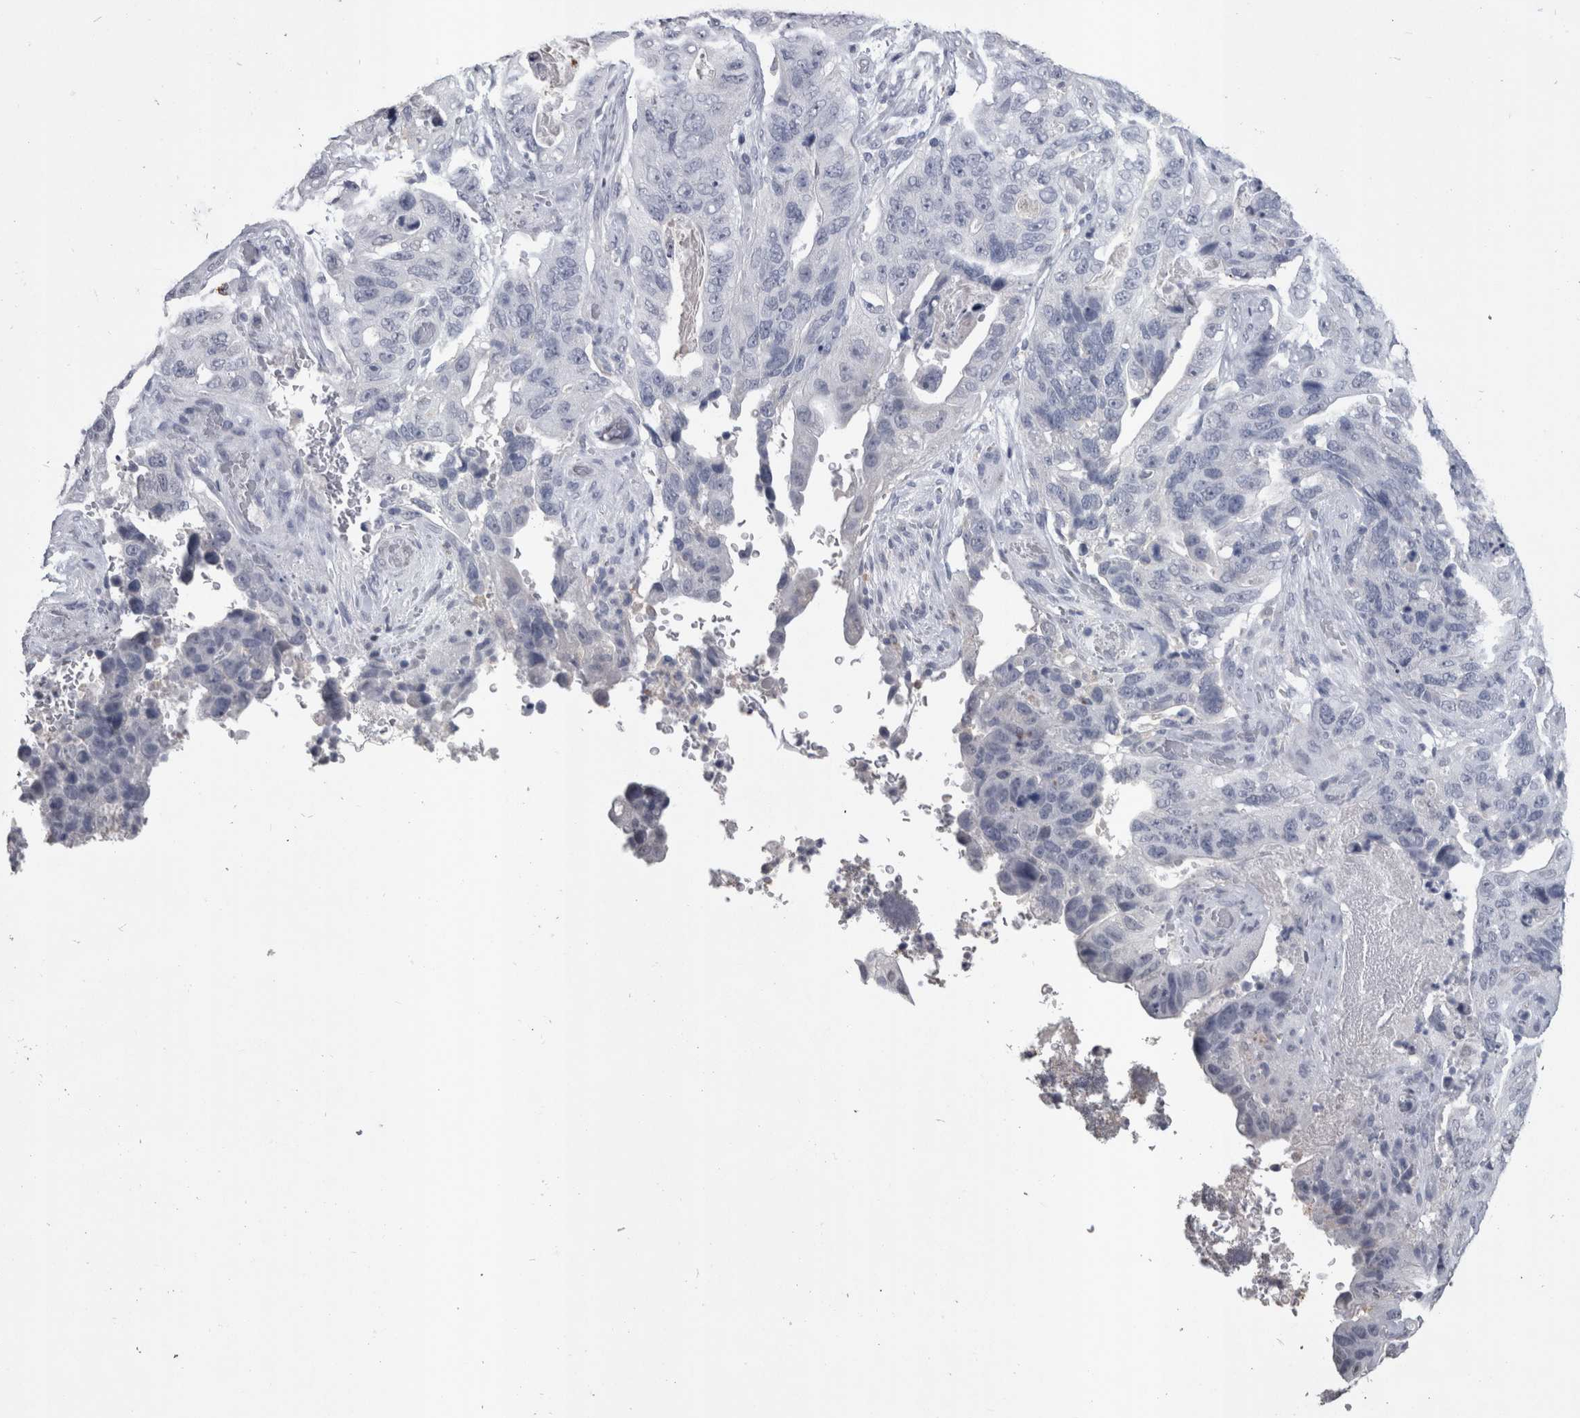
{"staining": {"intensity": "negative", "quantity": "none", "location": "none"}, "tissue": "stomach cancer", "cell_type": "Tumor cells", "image_type": "cancer", "snomed": [{"axis": "morphology", "description": "Adenocarcinoma, NOS"}, {"axis": "topography", "description": "Stomach"}], "caption": "A photomicrograph of human stomach cancer is negative for staining in tumor cells. The staining is performed using DAB brown chromogen with nuclei counter-stained in using hematoxylin.", "gene": "PAX5", "patient": {"sex": "female", "age": 89}}